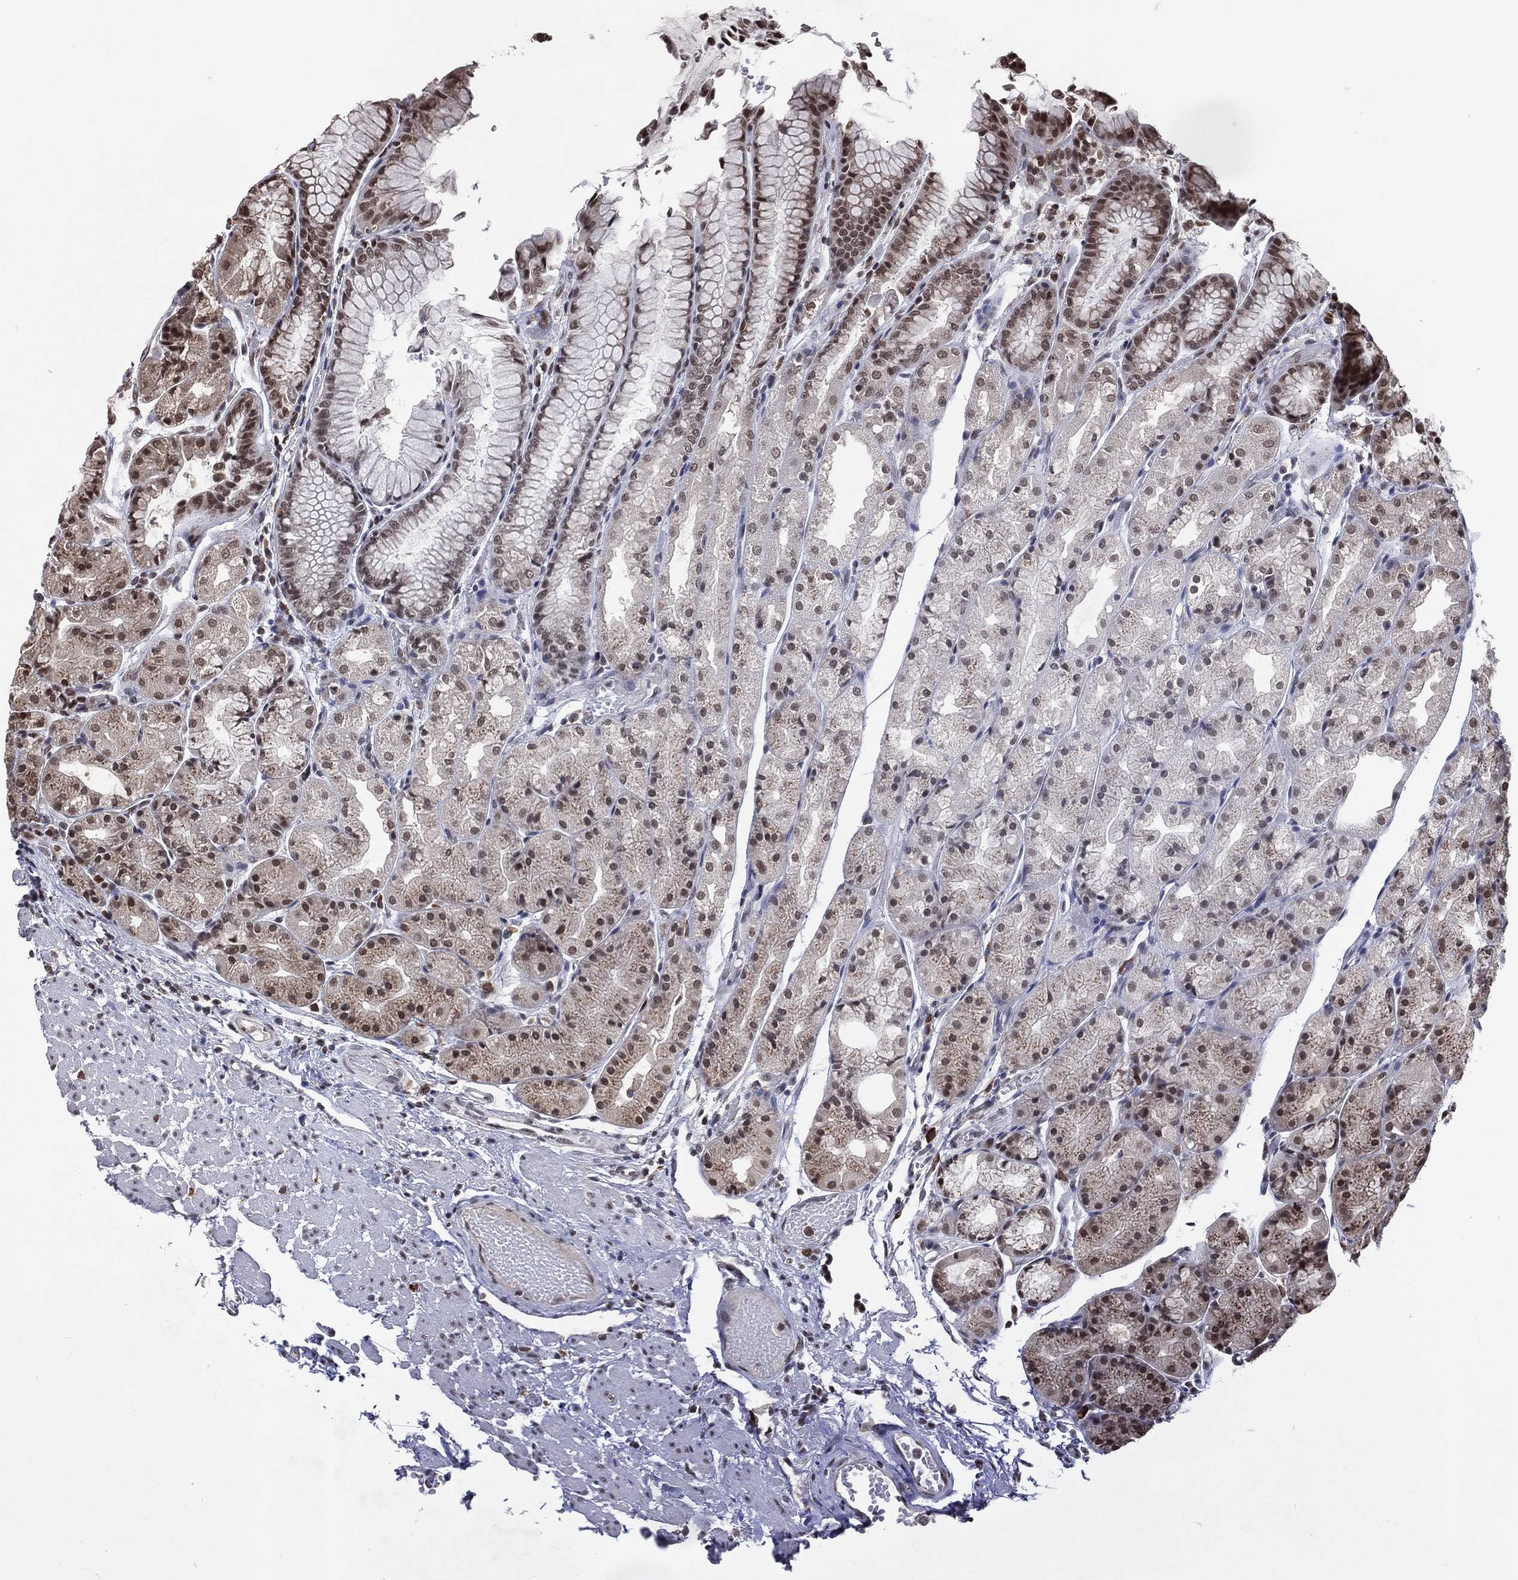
{"staining": {"intensity": "moderate", "quantity": "<25%", "location": "cytoplasmic/membranous,nuclear"}, "tissue": "stomach", "cell_type": "Glandular cells", "image_type": "normal", "snomed": [{"axis": "morphology", "description": "Normal tissue, NOS"}, {"axis": "topography", "description": "Stomach, upper"}], "caption": "IHC photomicrograph of unremarkable stomach: stomach stained using immunohistochemistry (IHC) reveals low levels of moderate protein expression localized specifically in the cytoplasmic/membranous,nuclear of glandular cells, appearing as a cytoplasmic/membranous,nuclear brown color.", "gene": "DMAP1", "patient": {"sex": "male", "age": 72}}